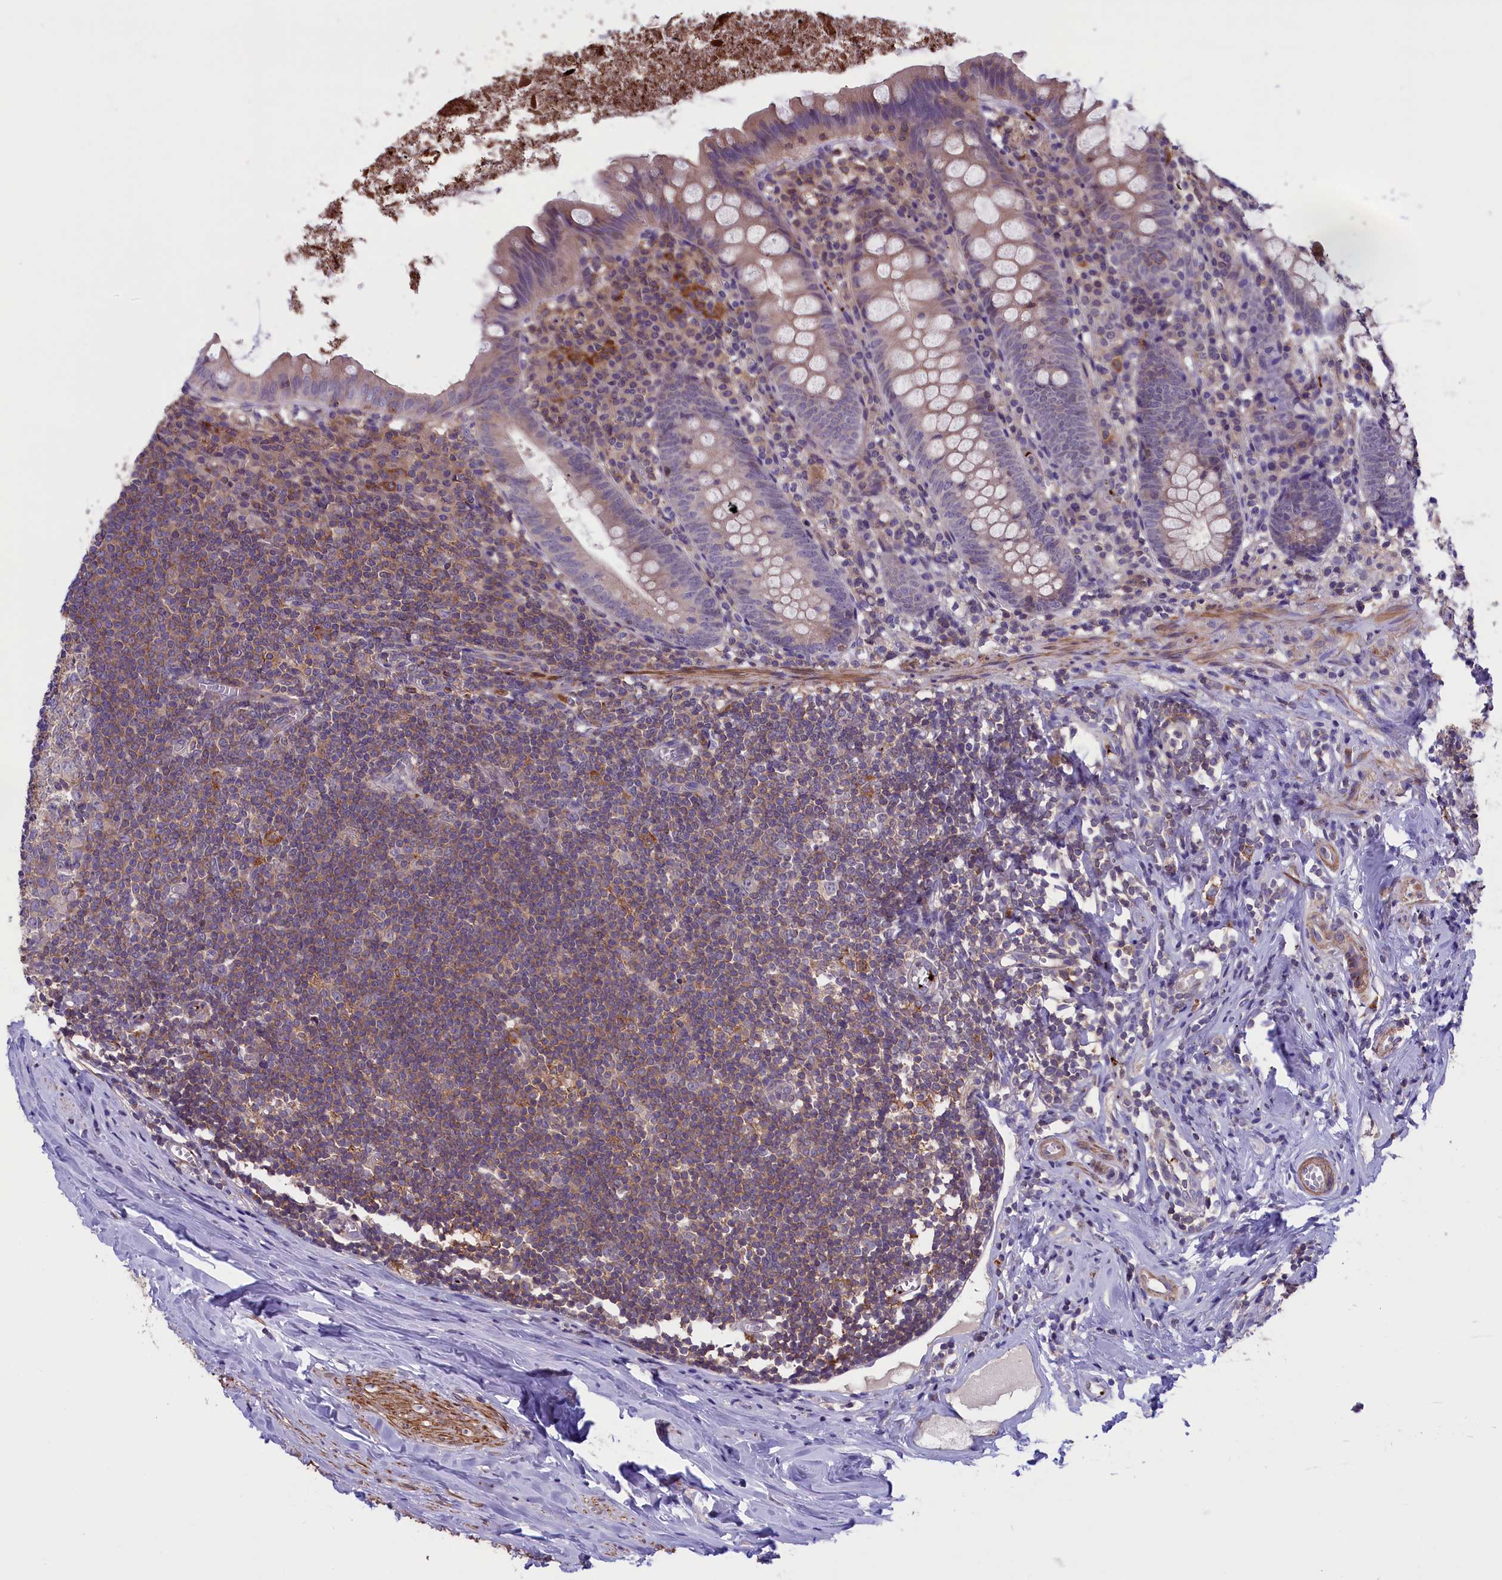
{"staining": {"intensity": "weak", "quantity": "<25%", "location": "cytoplasmic/membranous"}, "tissue": "appendix", "cell_type": "Glandular cells", "image_type": "normal", "snomed": [{"axis": "morphology", "description": "Normal tissue, NOS"}, {"axis": "topography", "description": "Appendix"}], "caption": "This is an immunohistochemistry histopathology image of normal human appendix. There is no positivity in glandular cells.", "gene": "HEATR3", "patient": {"sex": "female", "age": 51}}